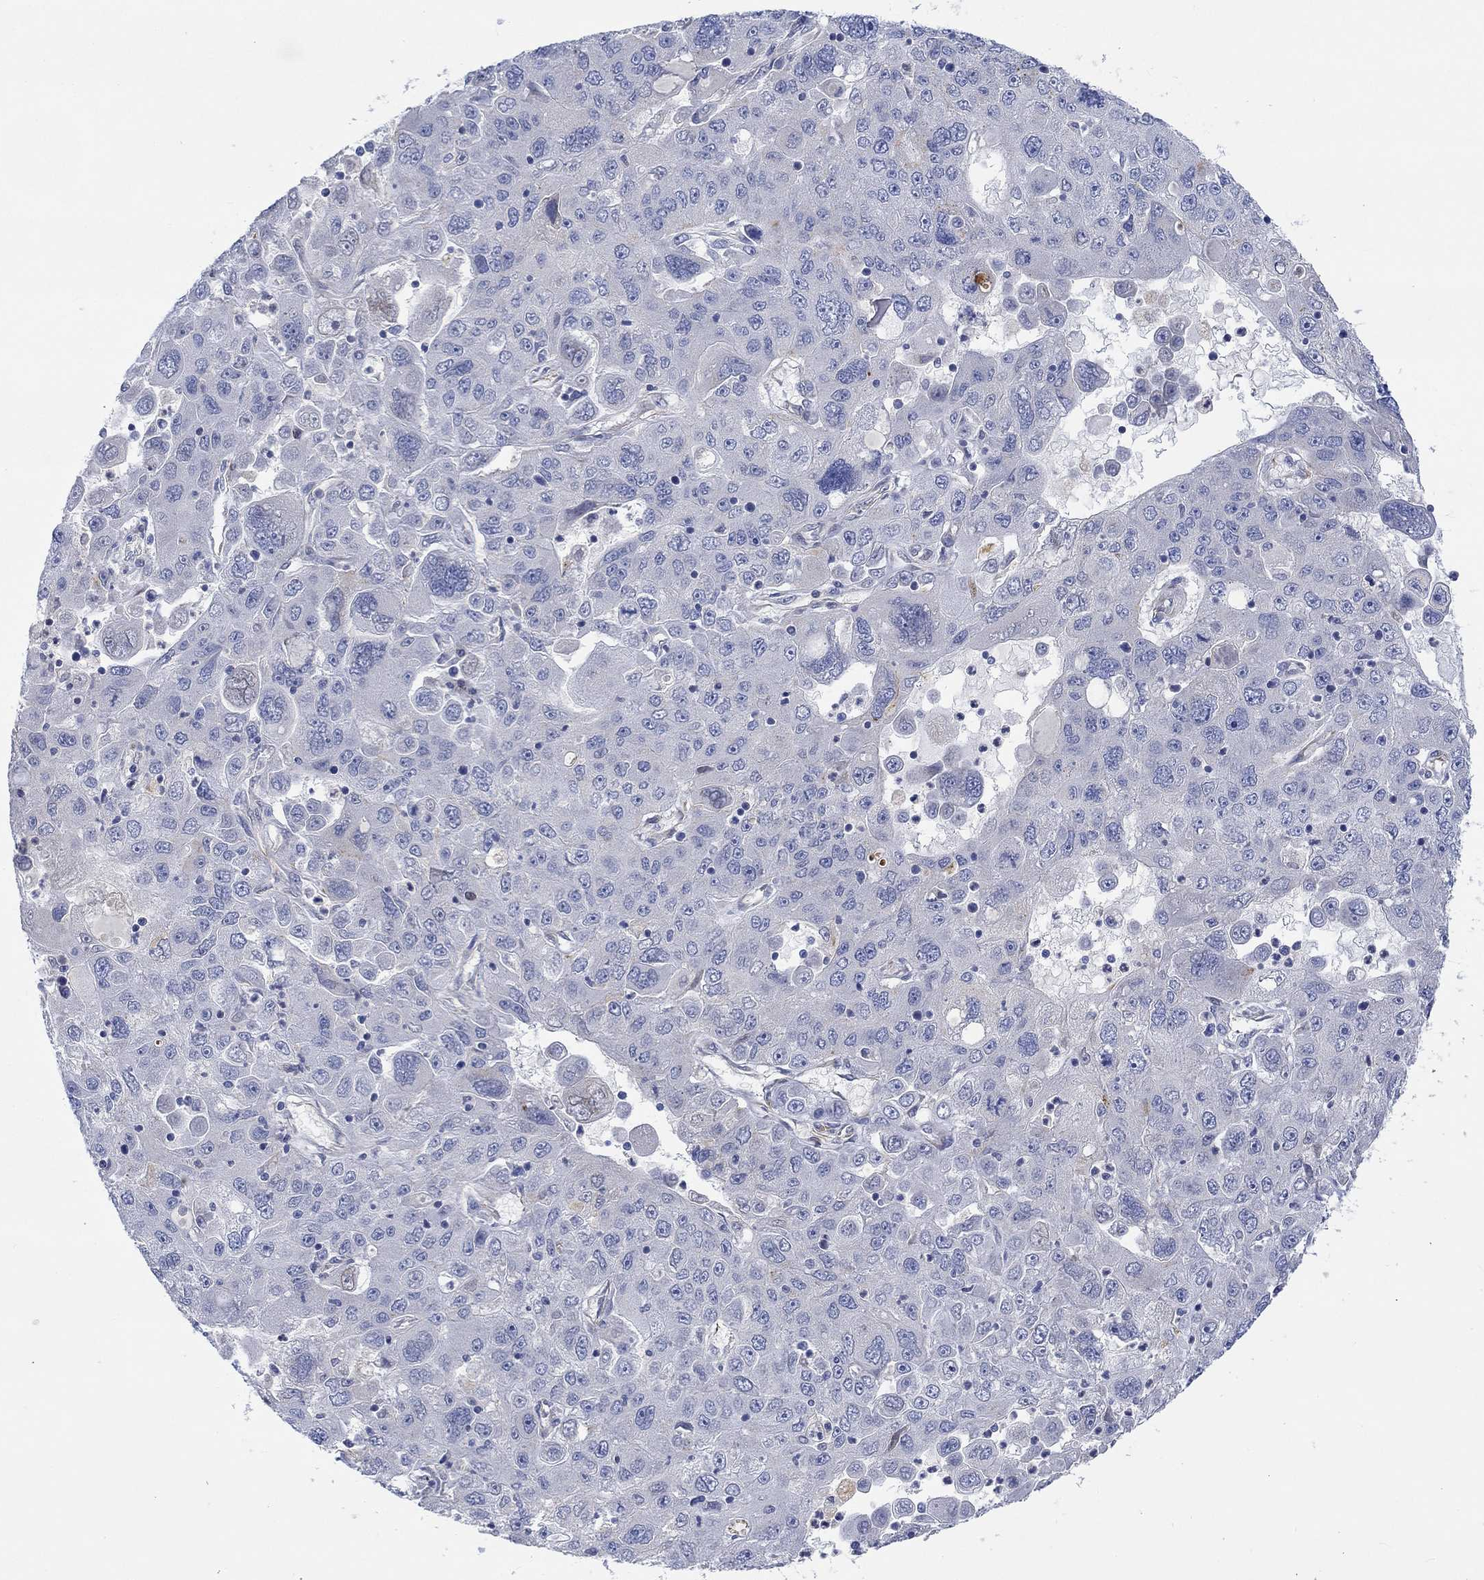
{"staining": {"intensity": "negative", "quantity": "none", "location": "none"}, "tissue": "stomach cancer", "cell_type": "Tumor cells", "image_type": "cancer", "snomed": [{"axis": "morphology", "description": "Adenocarcinoma, NOS"}, {"axis": "topography", "description": "Stomach"}], "caption": "IHC micrograph of neoplastic tissue: adenocarcinoma (stomach) stained with DAB demonstrates no significant protein positivity in tumor cells.", "gene": "CAMK1D", "patient": {"sex": "male", "age": 56}}